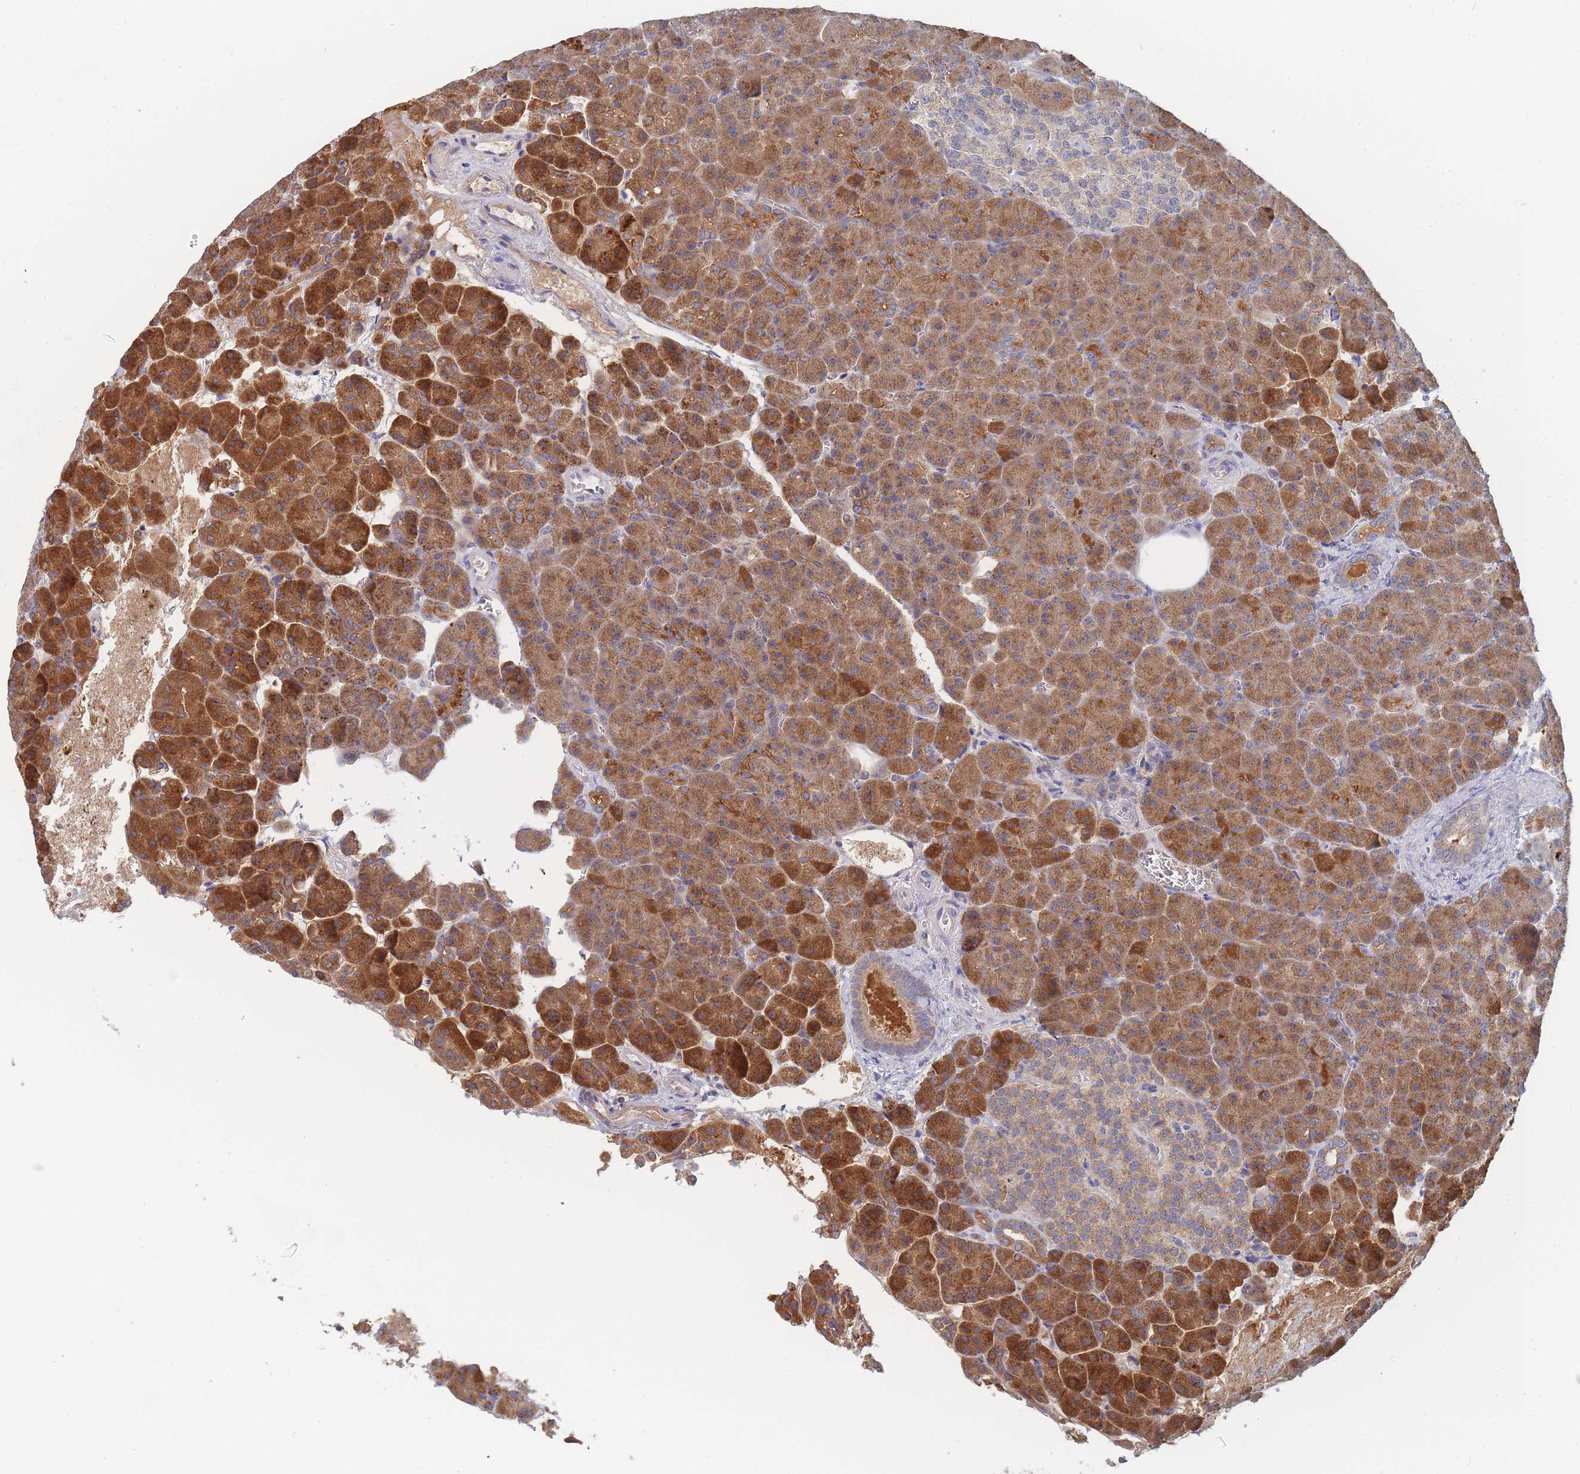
{"staining": {"intensity": "strong", "quantity": ">75%", "location": "cytoplasmic/membranous"}, "tissue": "pancreas", "cell_type": "Exocrine glandular cells", "image_type": "normal", "snomed": [{"axis": "morphology", "description": "Normal tissue, NOS"}, {"axis": "topography", "description": "Pancreas"}], "caption": "IHC staining of normal pancreas, which shows high levels of strong cytoplasmic/membranous expression in about >75% of exocrine glandular cells indicating strong cytoplasmic/membranous protein positivity. The staining was performed using DAB (brown) for protein detection and nuclei were counterstained in hematoxylin (blue).", "gene": "PPP6C", "patient": {"sex": "female", "age": 74}}